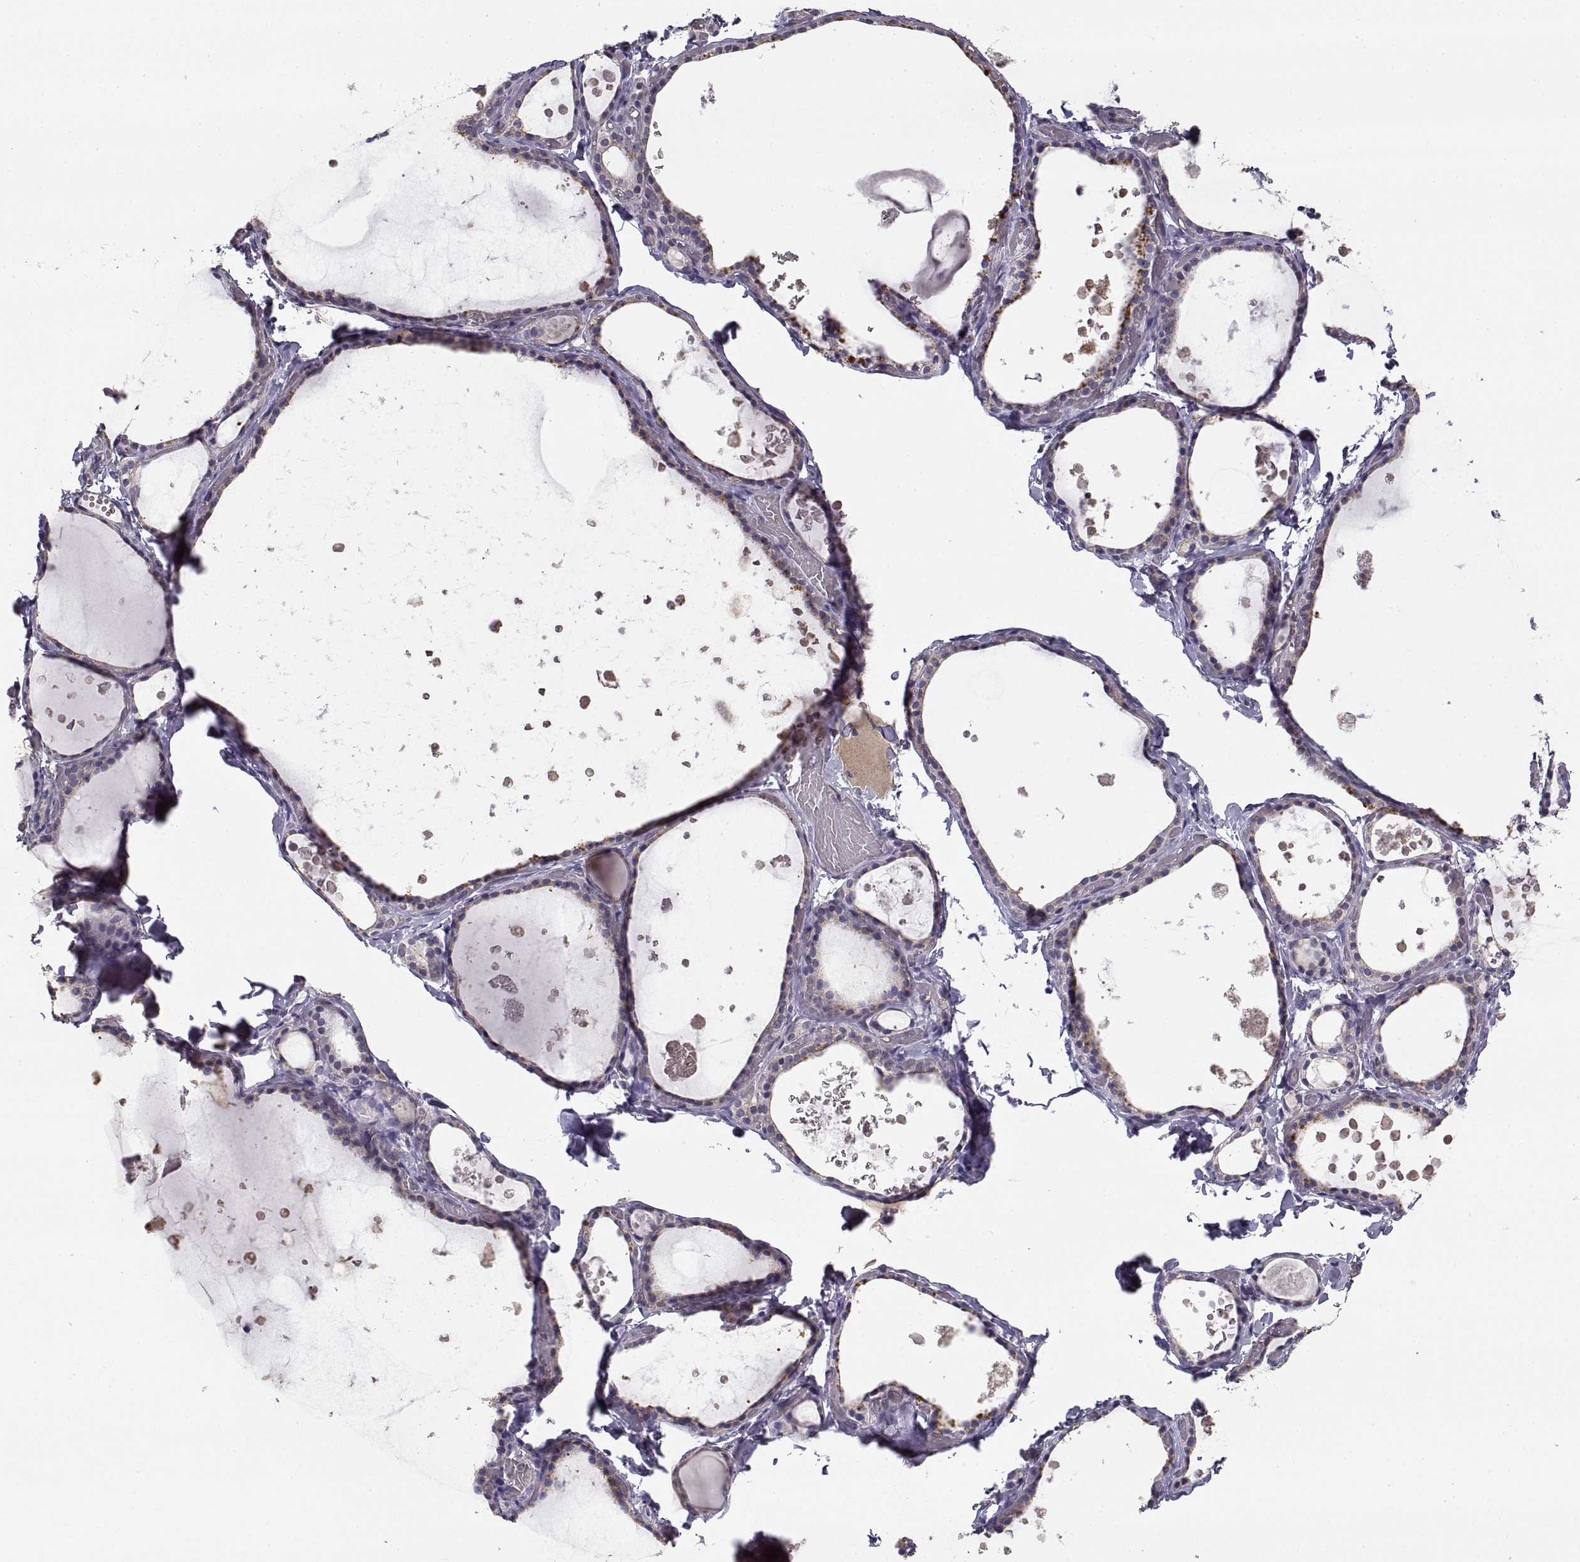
{"staining": {"intensity": "negative", "quantity": "none", "location": "none"}, "tissue": "thyroid gland", "cell_type": "Glandular cells", "image_type": "normal", "snomed": [{"axis": "morphology", "description": "Normal tissue, NOS"}, {"axis": "topography", "description": "Thyroid gland"}], "caption": "Glandular cells show no significant protein staining in unremarkable thyroid gland. The staining was performed using DAB (3,3'-diaminobenzidine) to visualize the protein expression in brown, while the nuclei were stained in blue with hematoxylin (Magnification: 20x).", "gene": "NMNAT2", "patient": {"sex": "female", "age": 56}}